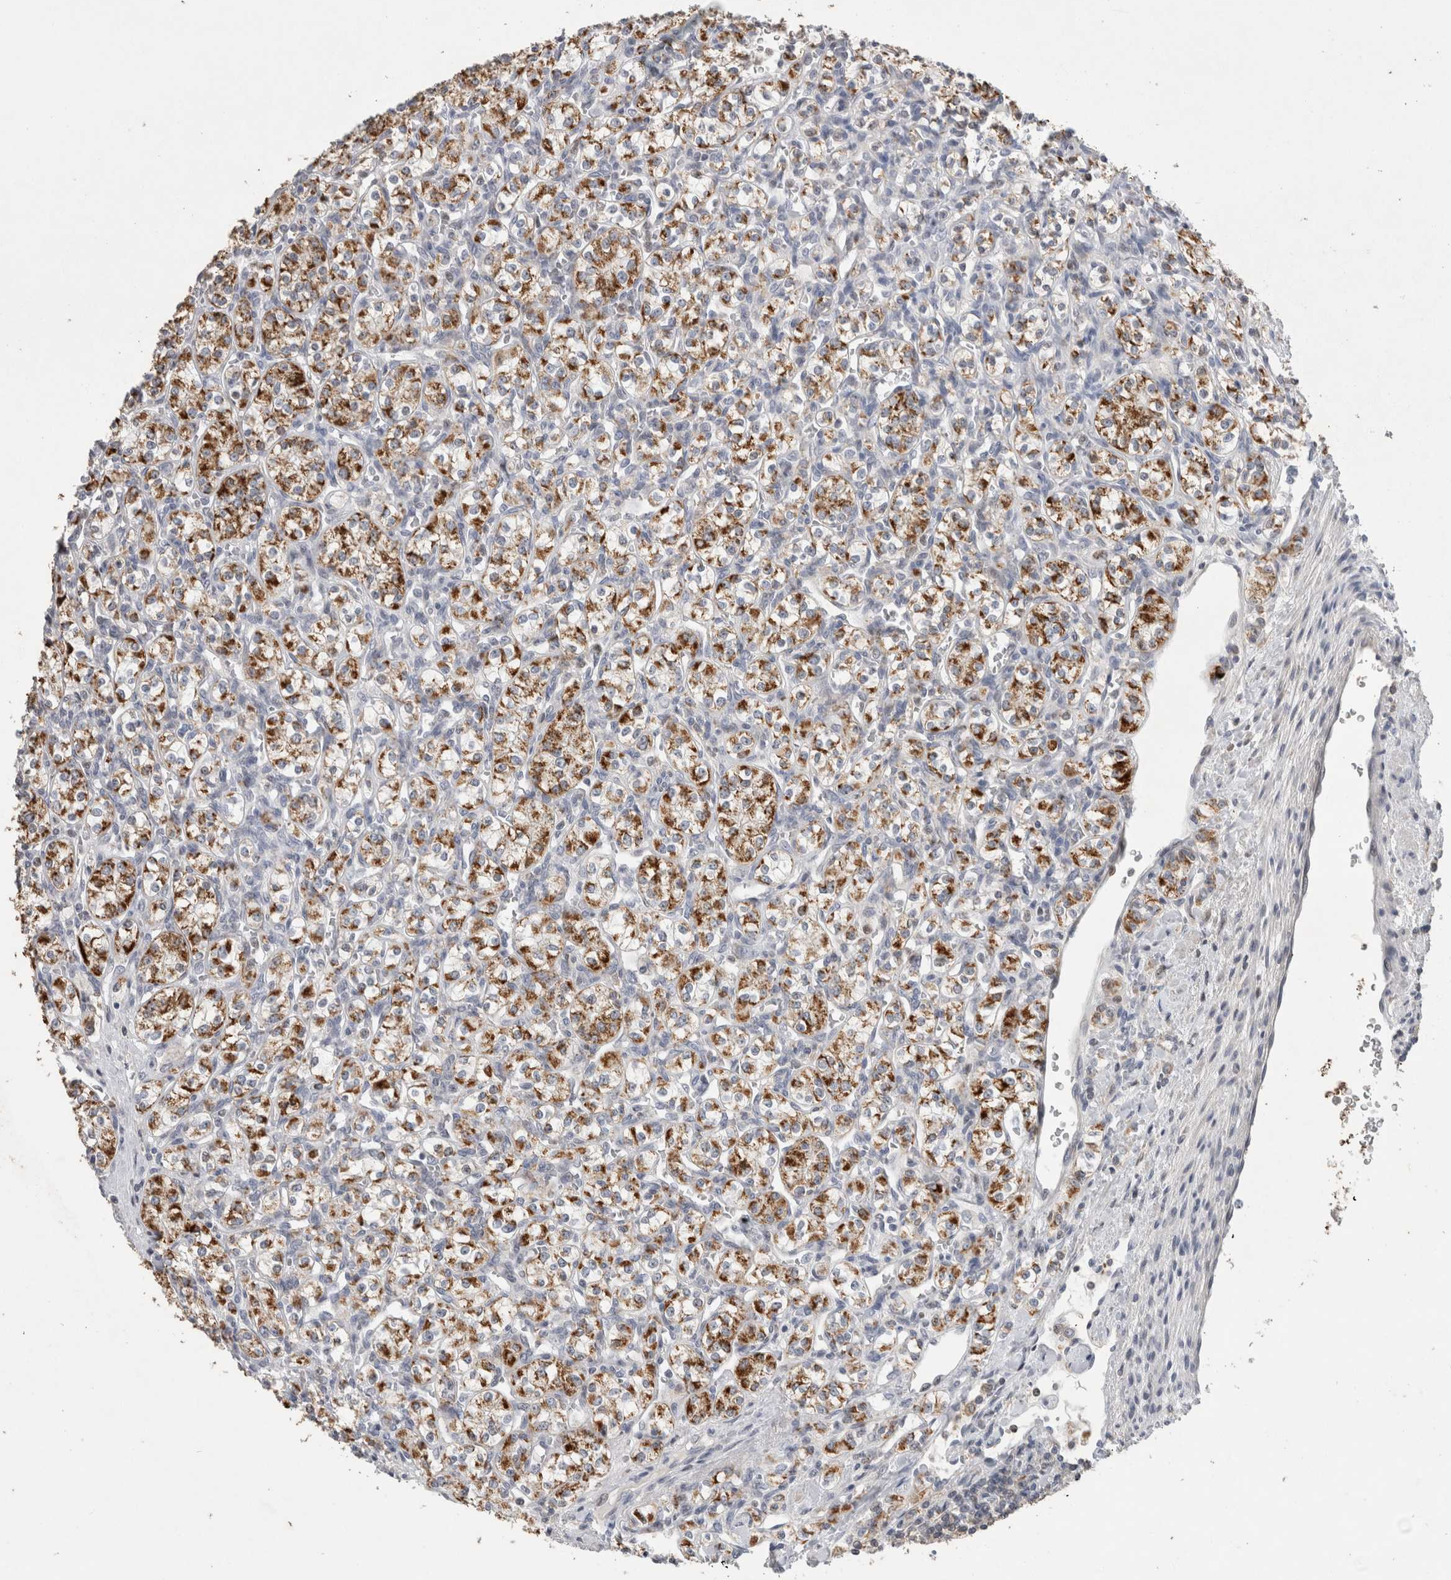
{"staining": {"intensity": "moderate", "quantity": ">75%", "location": "cytoplasmic/membranous"}, "tissue": "renal cancer", "cell_type": "Tumor cells", "image_type": "cancer", "snomed": [{"axis": "morphology", "description": "Adenocarcinoma, NOS"}, {"axis": "topography", "description": "Kidney"}], "caption": "The immunohistochemical stain highlights moderate cytoplasmic/membranous expression in tumor cells of renal cancer tissue. (Stains: DAB (3,3'-diaminobenzidine) in brown, nuclei in blue, Microscopy: brightfield microscopy at high magnification).", "gene": "AGMAT", "patient": {"sex": "male", "age": 77}}